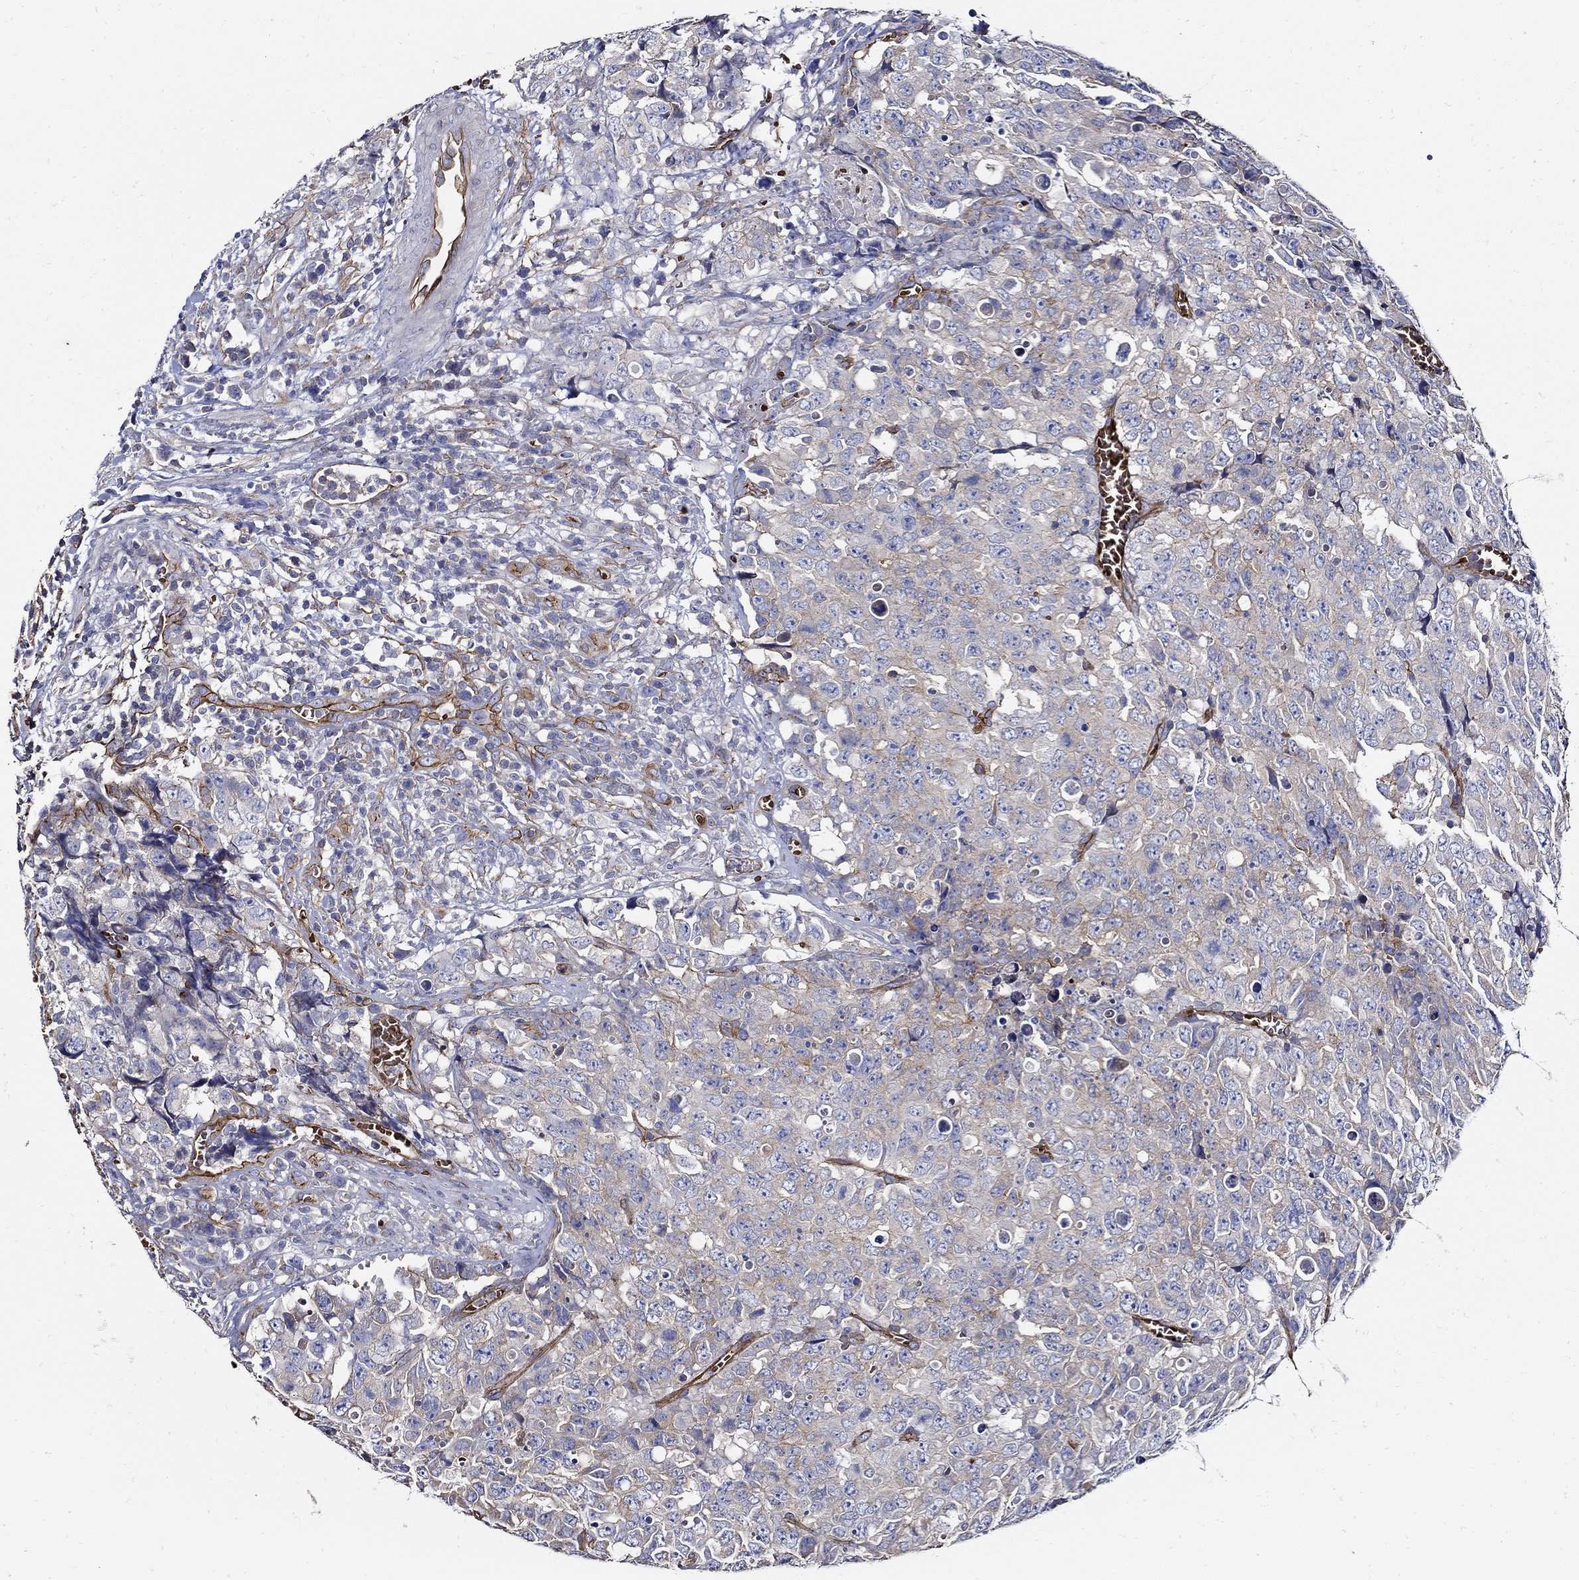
{"staining": {"intensity": "negative", "quantity": "none", "location": "none"}, "tissue": "testis cancer", "cell_type": "Tumor cells", "image_type": "cancer", "snomed": [{"axis": "morphology", "description": "Carcinoma, Embryonal, NOS"}, {"axis": "topography", "description": "Testis"}], "caption": "DAB (3,3'-diaminobenzidine) immunohistochemical staining of human testis cancer (embryonal carcinoma) reveals no significant staining in tumor cells.", "gene": "APBB3", "patient": {"sex": "male", "age": 23}}